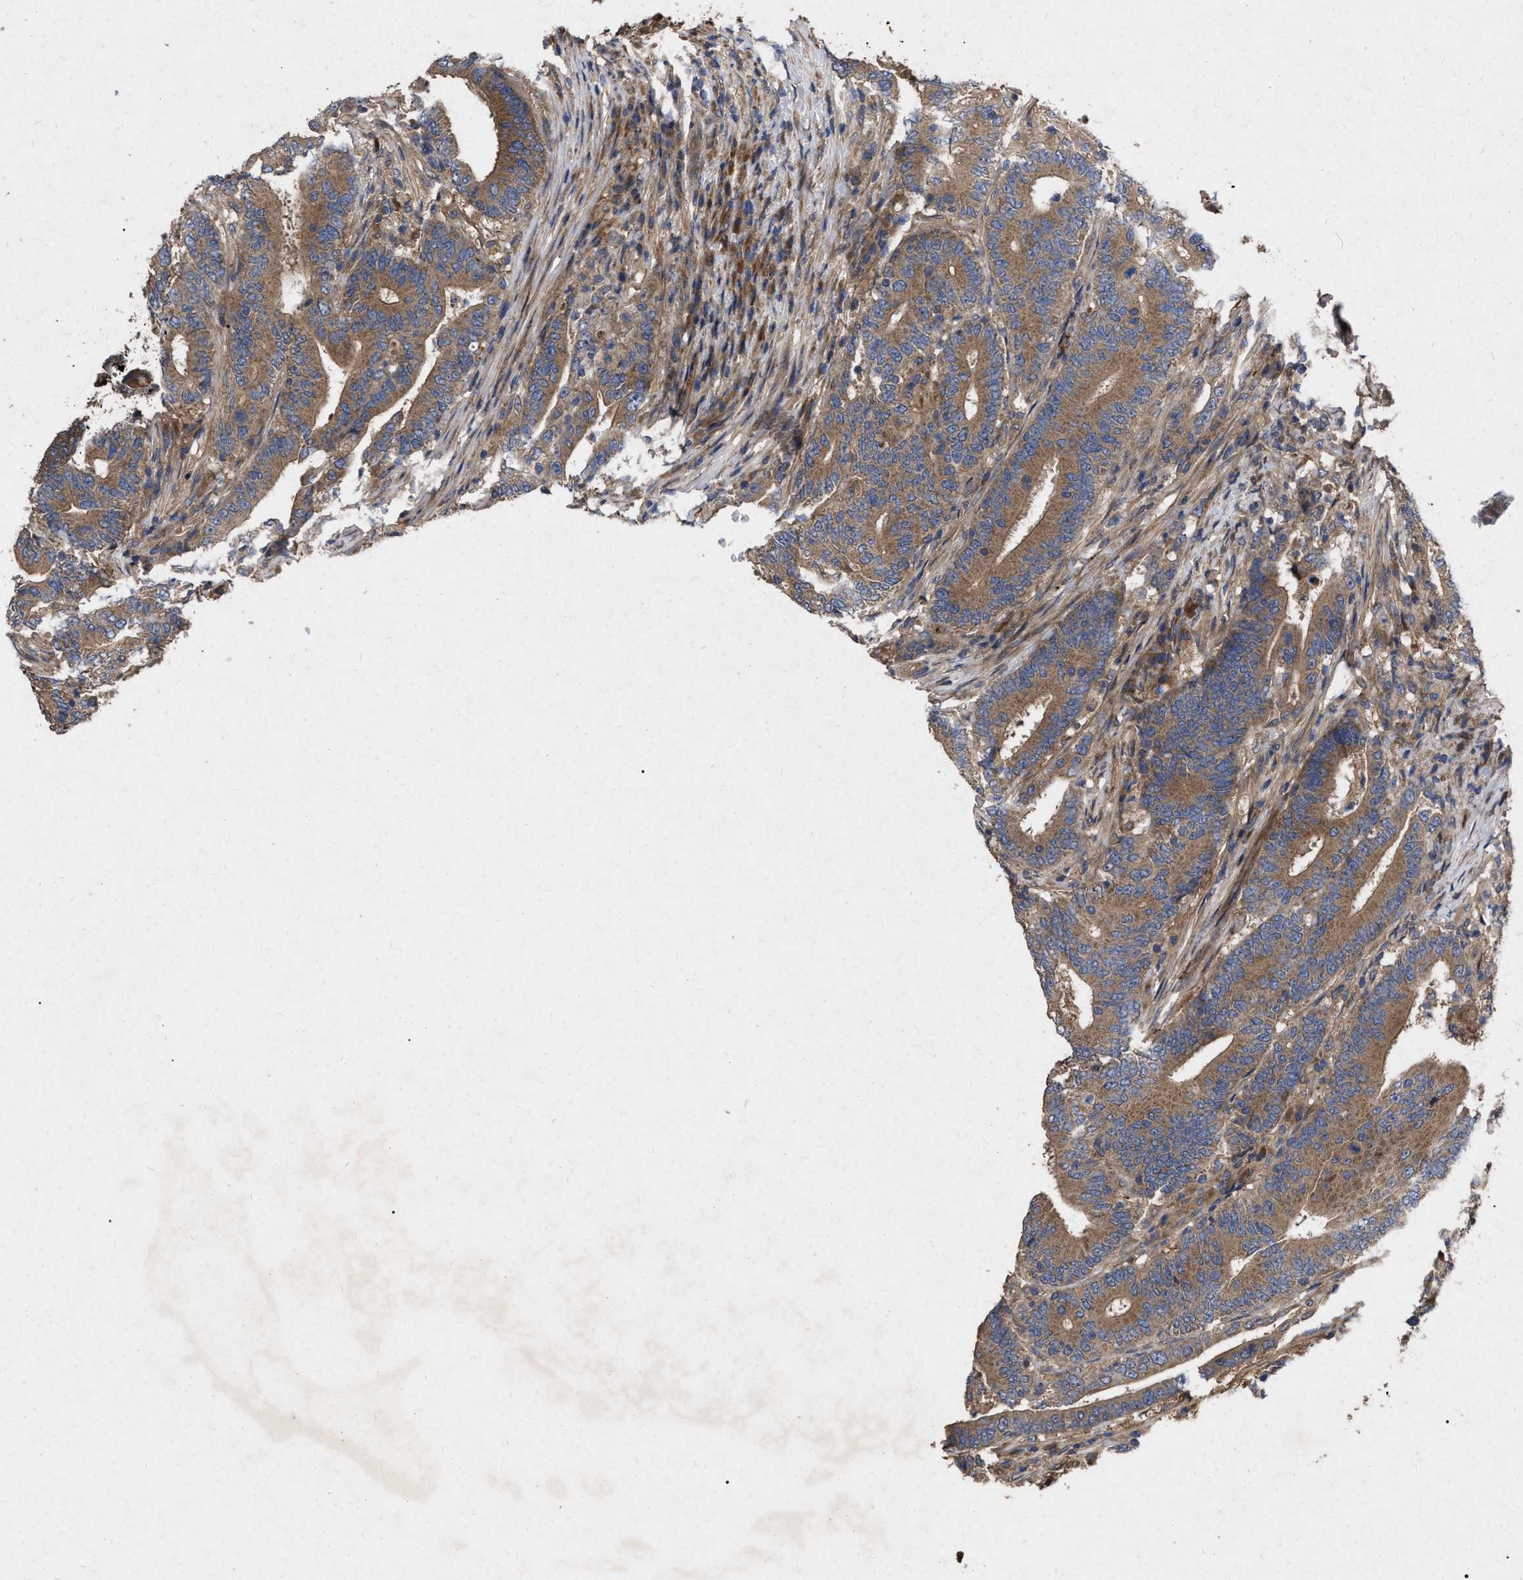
{"staining": {"intensity": "moderate", "quantity": ">75%", "location": "cytoplasmic/membranous"}, "tissue": "colorectal cancer", "cell_type": "Tumor cells", "image_type": "cancer", "snomed": [{"axis": "morphology", "description": "Adenocarcinoma, NOS"}, {"axis": "topography", "description": "Colon"}], "caption": "Protein expression analysis of human adenocarcinoma (colorectal) reveals moderate cytoplasmic/membranous positivity in about >75% of tumor cells. The protein of interest is shown in brown color, while the nuclei are stained blue.", "gene": "CDKN2C", "patient": {"sex": "female", "age": 66}}